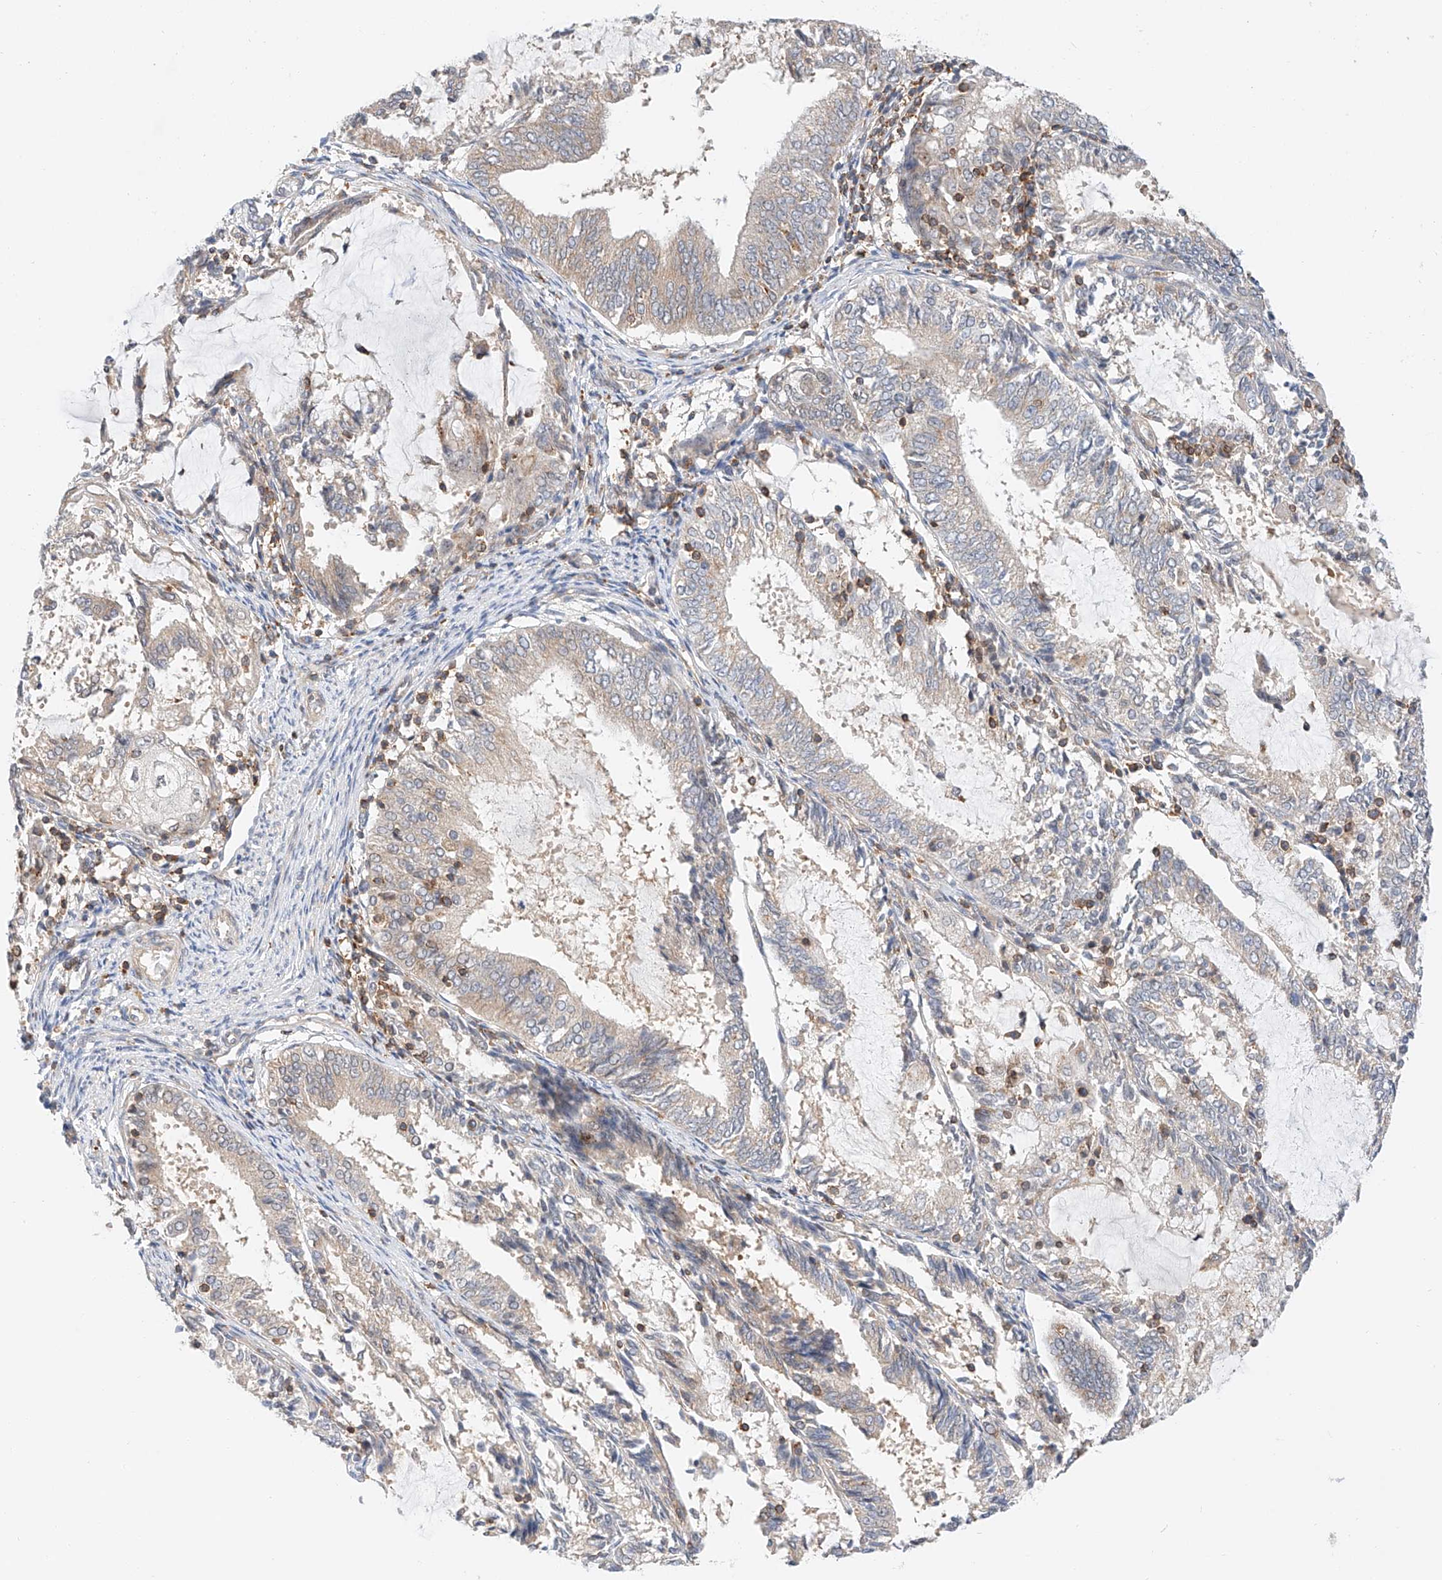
{"staining": {"intensity": "negative", "quantity": "none", "location": "none"}, "tissue": "endometrial cancer", "cell_type": "Tumor cells", "image_type": "cancer", "snomed": [{"axis": "morphology", "description": "Adenocarcinoma, NOS"}, {"axis": "topography", "description": "Endometrium"}], "caption": "Adenocarcinoma (endometrial) stained for a protein using immunohistochemistry reveals no positivity tumor cells.", "gene": "MFN2", "patient": {"sex": "female", "age": 81}}